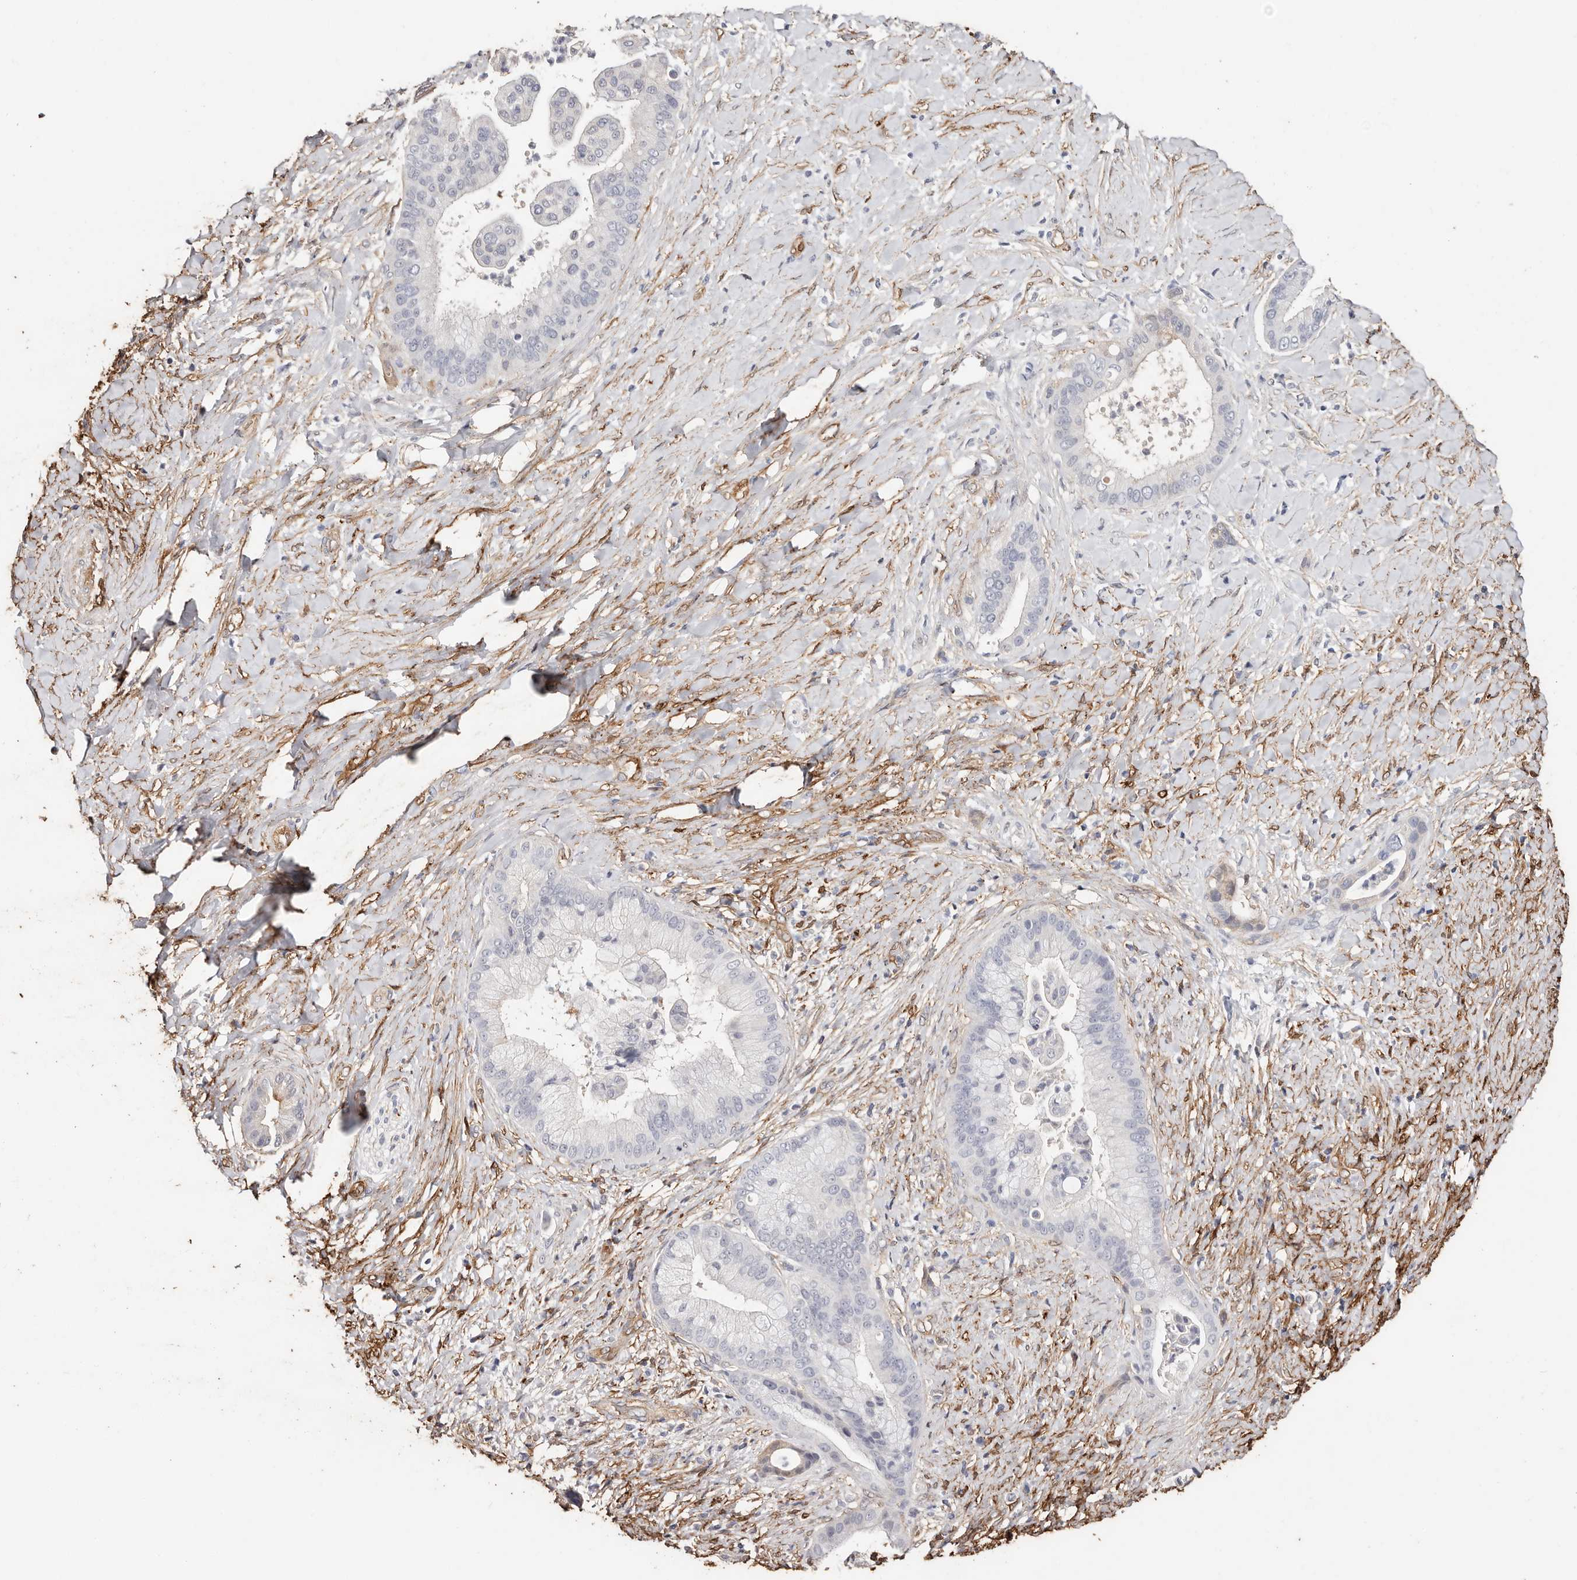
{"staining": {"intensity": "negative", "quantity": "none", "location": "none"}, "tissue": "liver cancer", "cell_type": "Tumor cells", "image_type": "cancer", "snomed": [{"axis": "morphology", "description": "Cholangiocarcinoma"}, {"axis": "topography", "description": "Liver"}], "caption": "Tumor cells show no significant positivity in cholangiocarcinoma (liver).", "gene": "TGM2", "patient": {"sex": "female", "age": 54}}